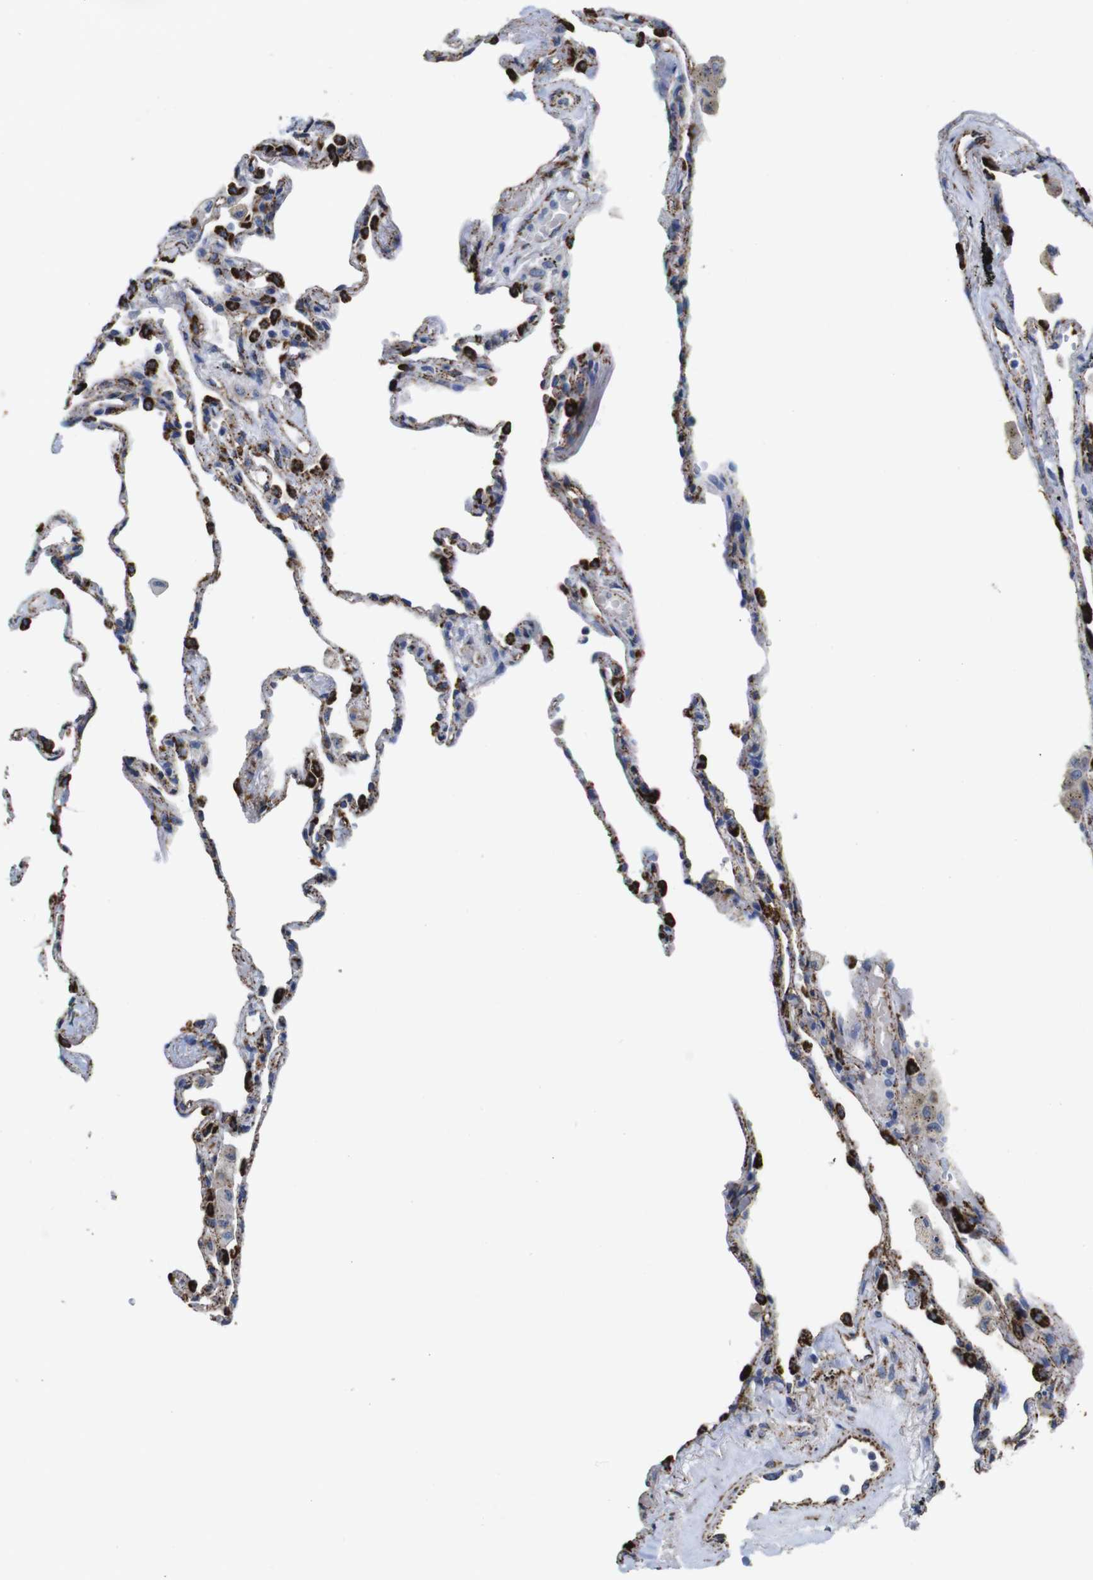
{"staining": {"intensity": "strong", "quantity": ">75%", "location": "cytoplasmic/membranous"}, "tissue": "lung", "cell_type": "Alveolar cells", "image_type": "normal", "snomed": [{"axis": "morphology", "description": "Normal tissue, NOS"}, {"axis": "topography", "description": "Lung"}], "caption": "The histopathology image reveals a brown stain indicating the presence of a protein in the cytoplasmic/membranous of alveolar cells in lung.", "gene": "MAOA", "patient": {"sex": "male", "age": 59}}